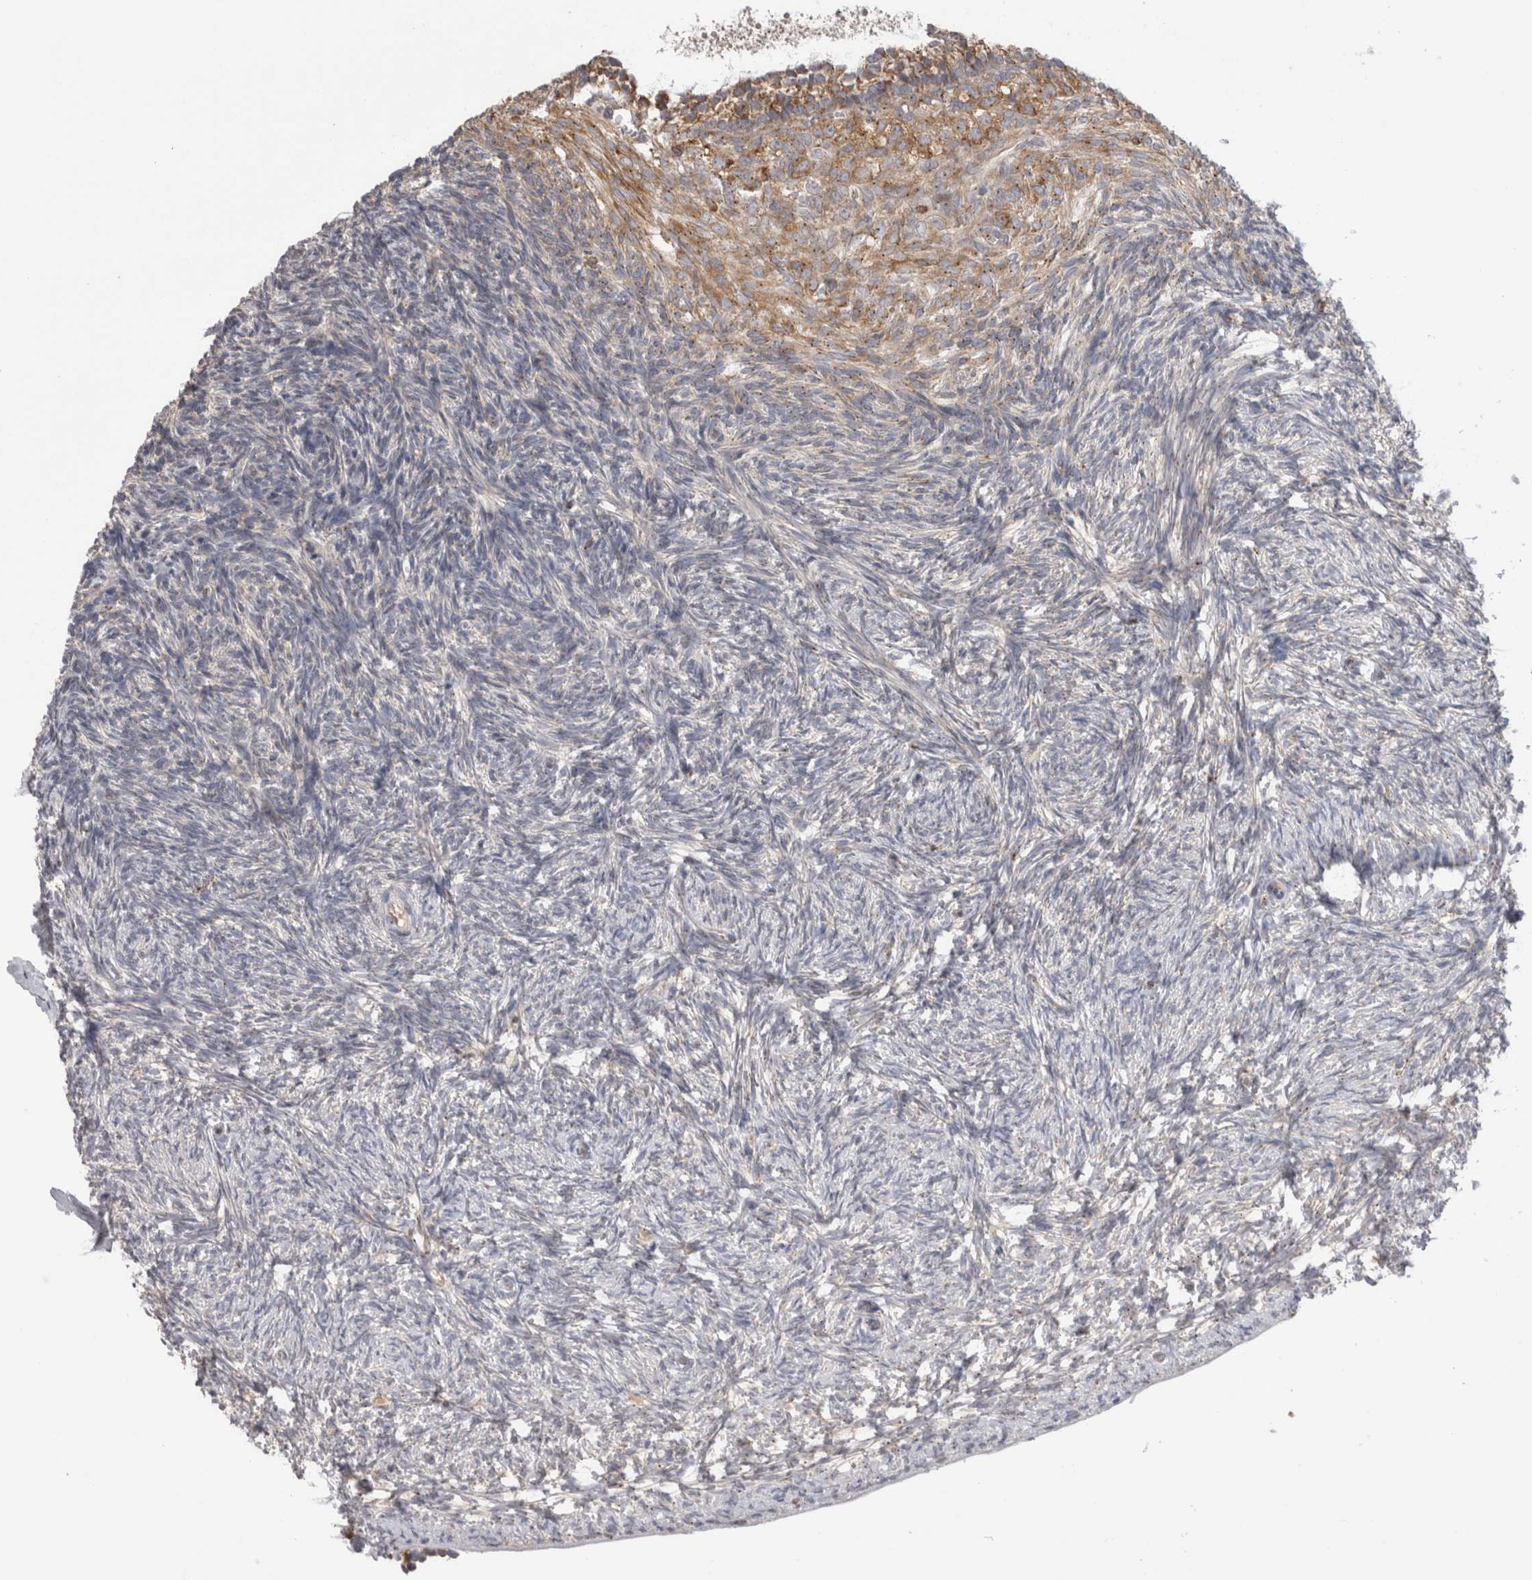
{"staining": {"intensity": "moderate", "quantity": ">75%", "location": "cytoplasmic/membranous"}, "tissue": "ovary", "cell_type": "Follicle cells", "image_type": "normal", "snomed": [{"axis": "morphology", "description": "Normal tissue, NOS"}, {"axis": "topography", "description": "Ovary"}], "caption": "IHC histopathology image of normal ovary: ovary stained using immunohistochemistry displays medium levels of moderate protein expression localized specifically in the cytoplasmic/membranous of follicle cells, appearing as a cytoplasmic/membranous brown color.", "gene": "ZNF341", "patient": {"sex": "female", "age": 34}}